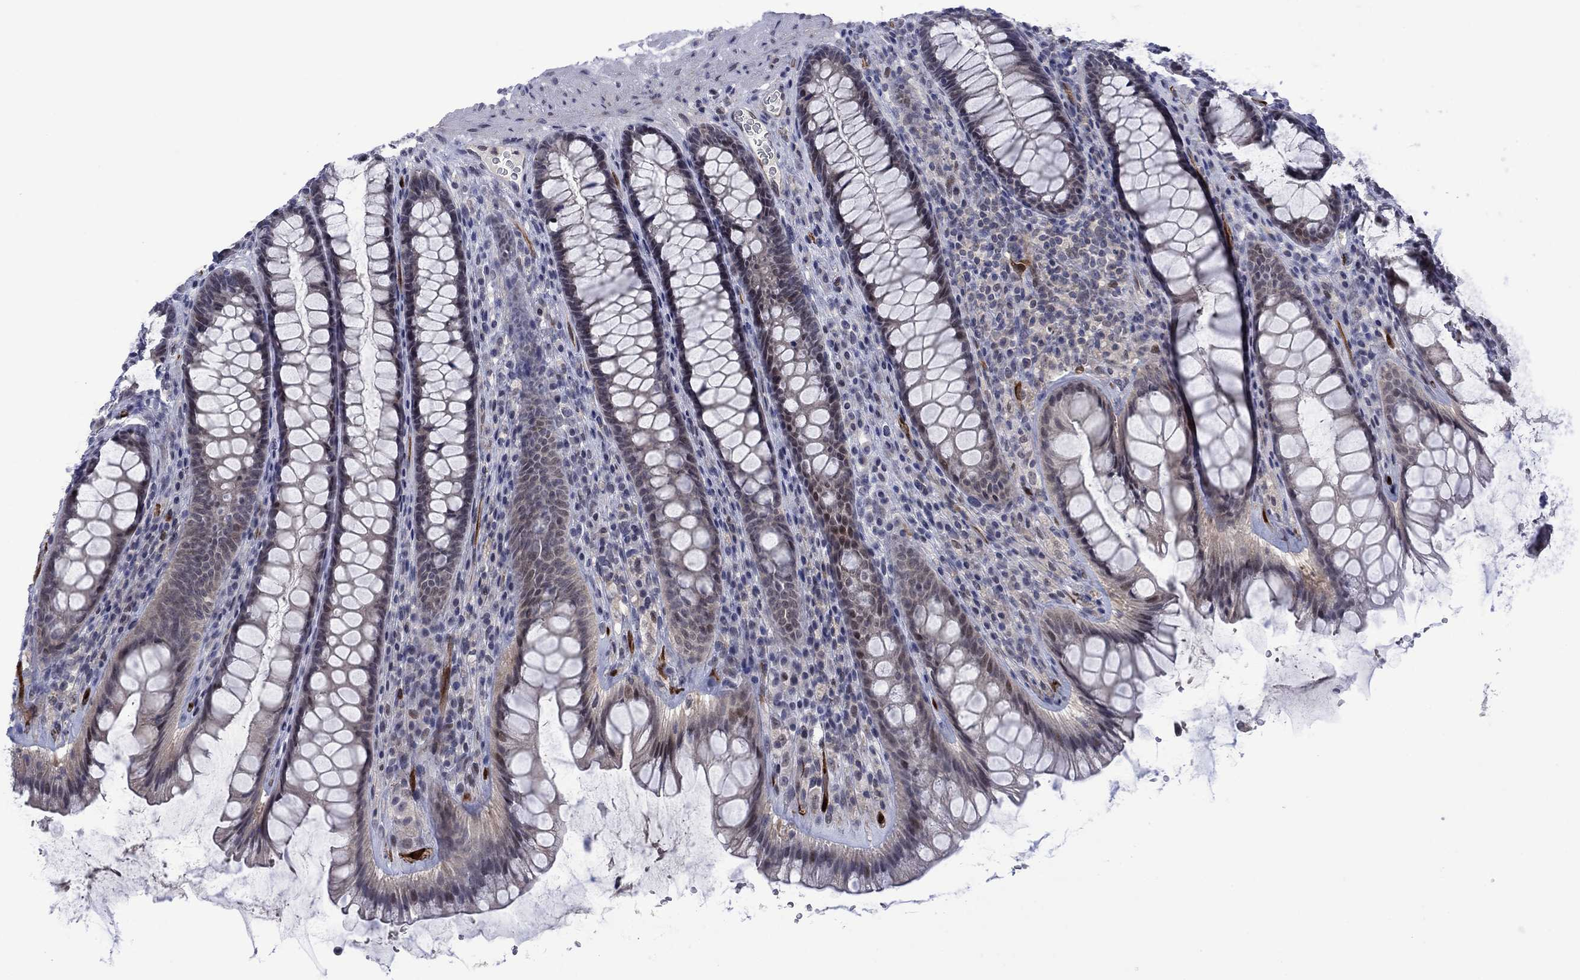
{"staining": {"intensity": "negative", "quantity": "none", "location": "none"}, "tissue": "rectum", "cell_type": "Glandular cells", "image_type": "normal", "snomed": [{"axis": "morphology", "description": "Normal tissue, NOS"}, {"axis": "topography", "description": "Rectum"}], "caption": "Human rectum stained for a protein using immunohistochemistry (IHC) shows no expression in glandular cells.", "gene": "AGL", "patient": {"sex": "male", "age": 72}}